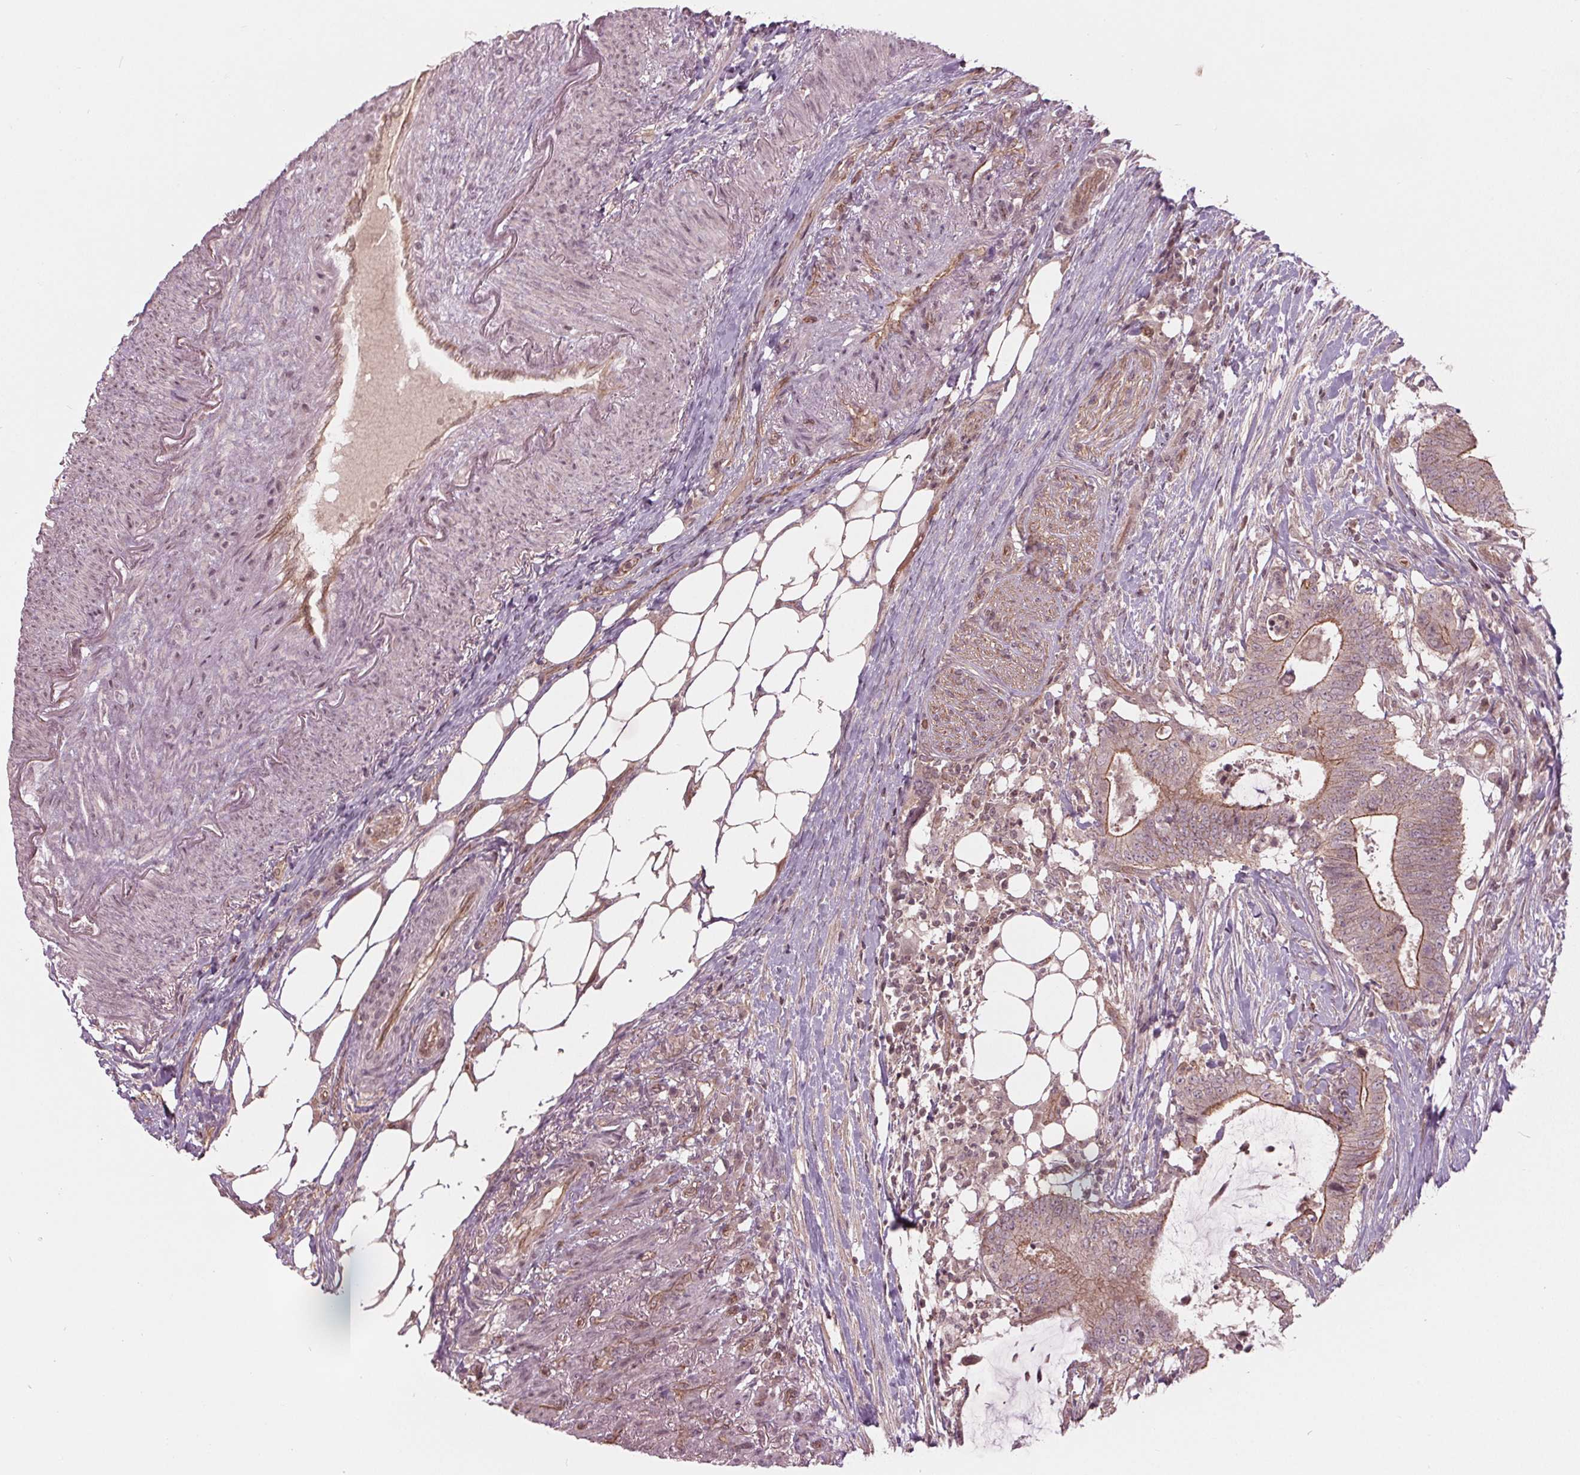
{"staining": {"intensity": "moderate", "quantity": "<25%", "location": "cytoplasmic/membranous"}, "tissue": "colorectal cancer", "cell_type": "Tumor cells", "image_type": "cancer", "snomed": [{"axis": "morphology", "description": "Adenocarcinoma, NOS"}, {"axis": "topography", "description": "Colon"}], "caption": "The micrograph displays immunohistochemical staining of colorectal cancer (adenocarcinoma). There is moderate cytoplasmic/membranous positivity is appreciated in approximately <25% of tumor cells. Nuclei are stained in blue.", "gene": "BTBD1", "patient": {"sex": "female", "age": 43}}